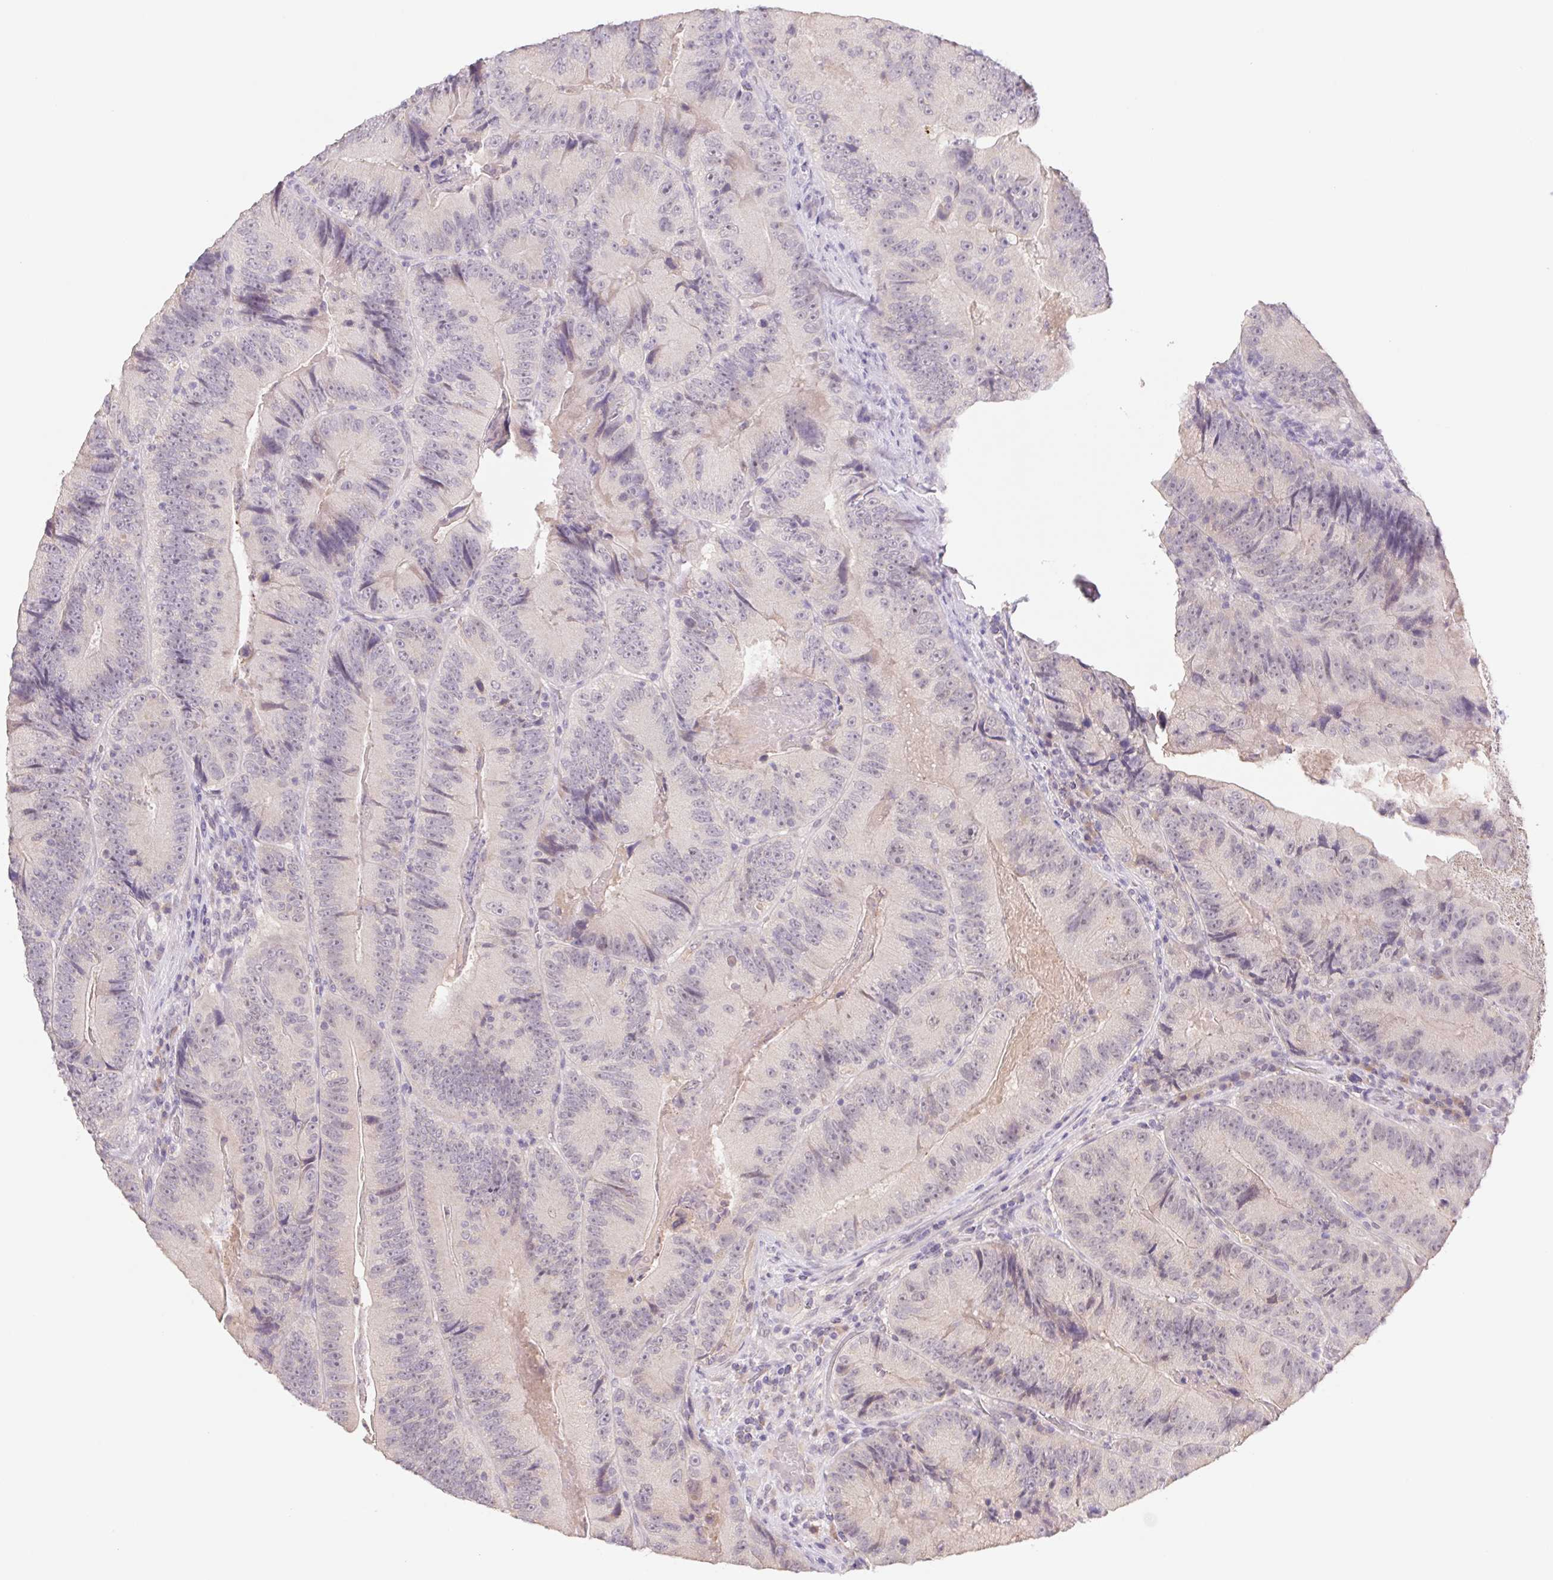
{"staining": {"intensity": "negative", "quantity": "none", "location": "none"}, "tissue": "colorectal cancer", "cell_type": "Tumor cells", "image_type": "cancer", "snomed": [{"axis": "morphology", "description": "Adenocarcinoma, NOS"}, {"axis": "topography", "description": "Colon"}], "caption": "Tumor cells show no significant expression in colorectal cancer.", "gene": "PNMA8B", "patient": {"sex": "female", "age": 86}}